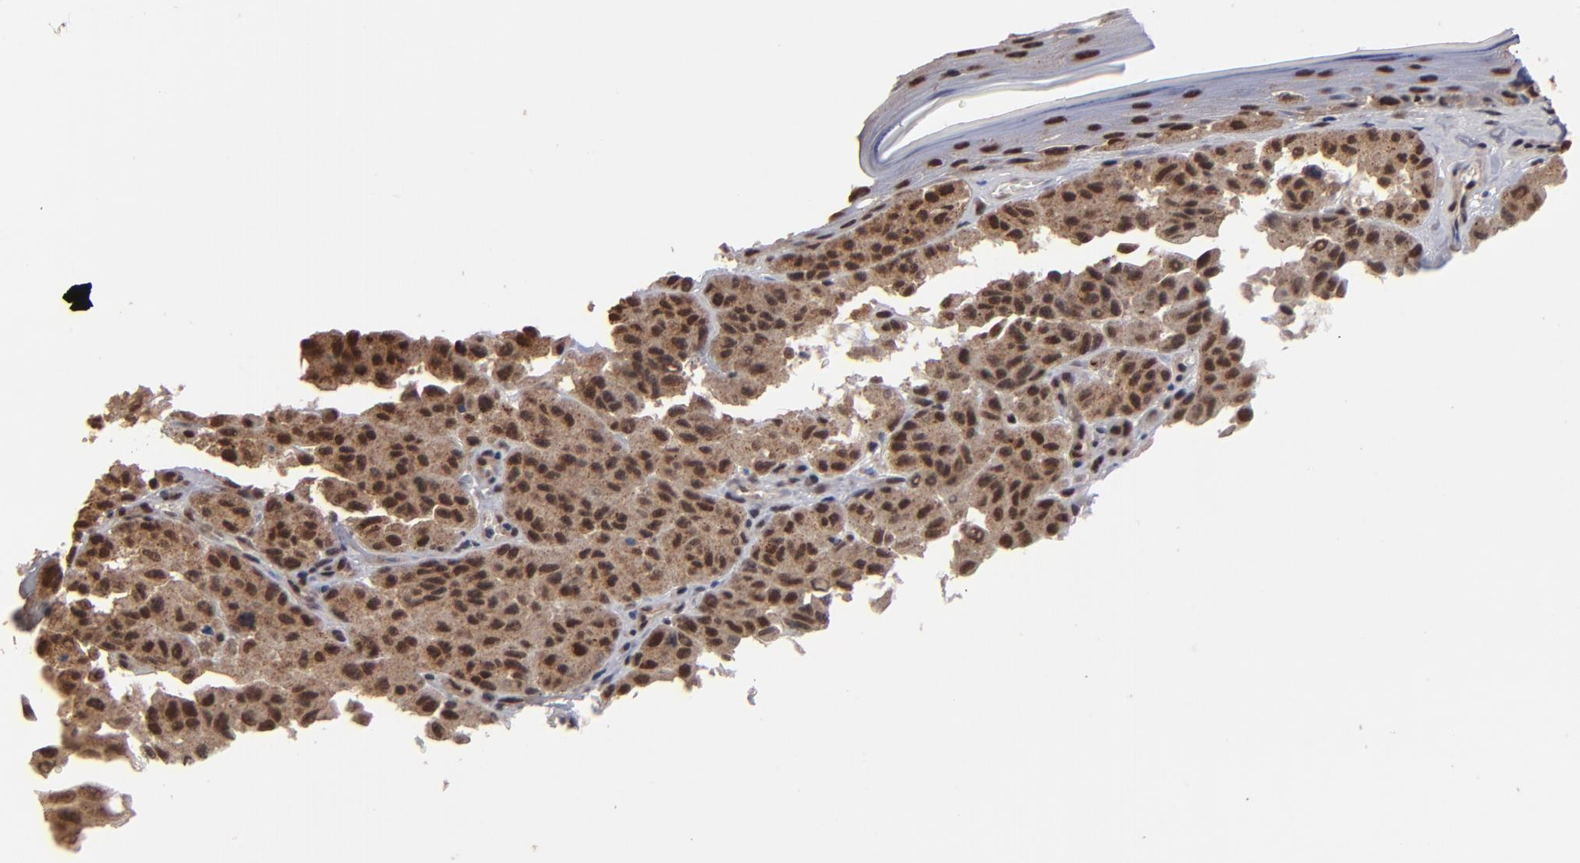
{"staining": {"intensity": "strong", "quantity": ">75%", "location": "cytoplasmic/membranous,nuclear"}, "tissue": "melanoma", "cell_type": "Tumor cells", "image_type": "cancer", "snomed": [{"axis": "morphology", "description": "Malignant melanoma, NOS"}, {"axis": "topography", "description": "Skin"}], "caption": "Malignant melanoma stained with DAB immunohistochemistry (IHC) reveals high levels of strong cytoplasmic/membranous and nuclear staining in about >75% of tumor cells. (brown staining indicates protein expression, while blue staining denotes nuclei).", "gene": "SNW1", "patient": {"sex": "male", "age": 30}}